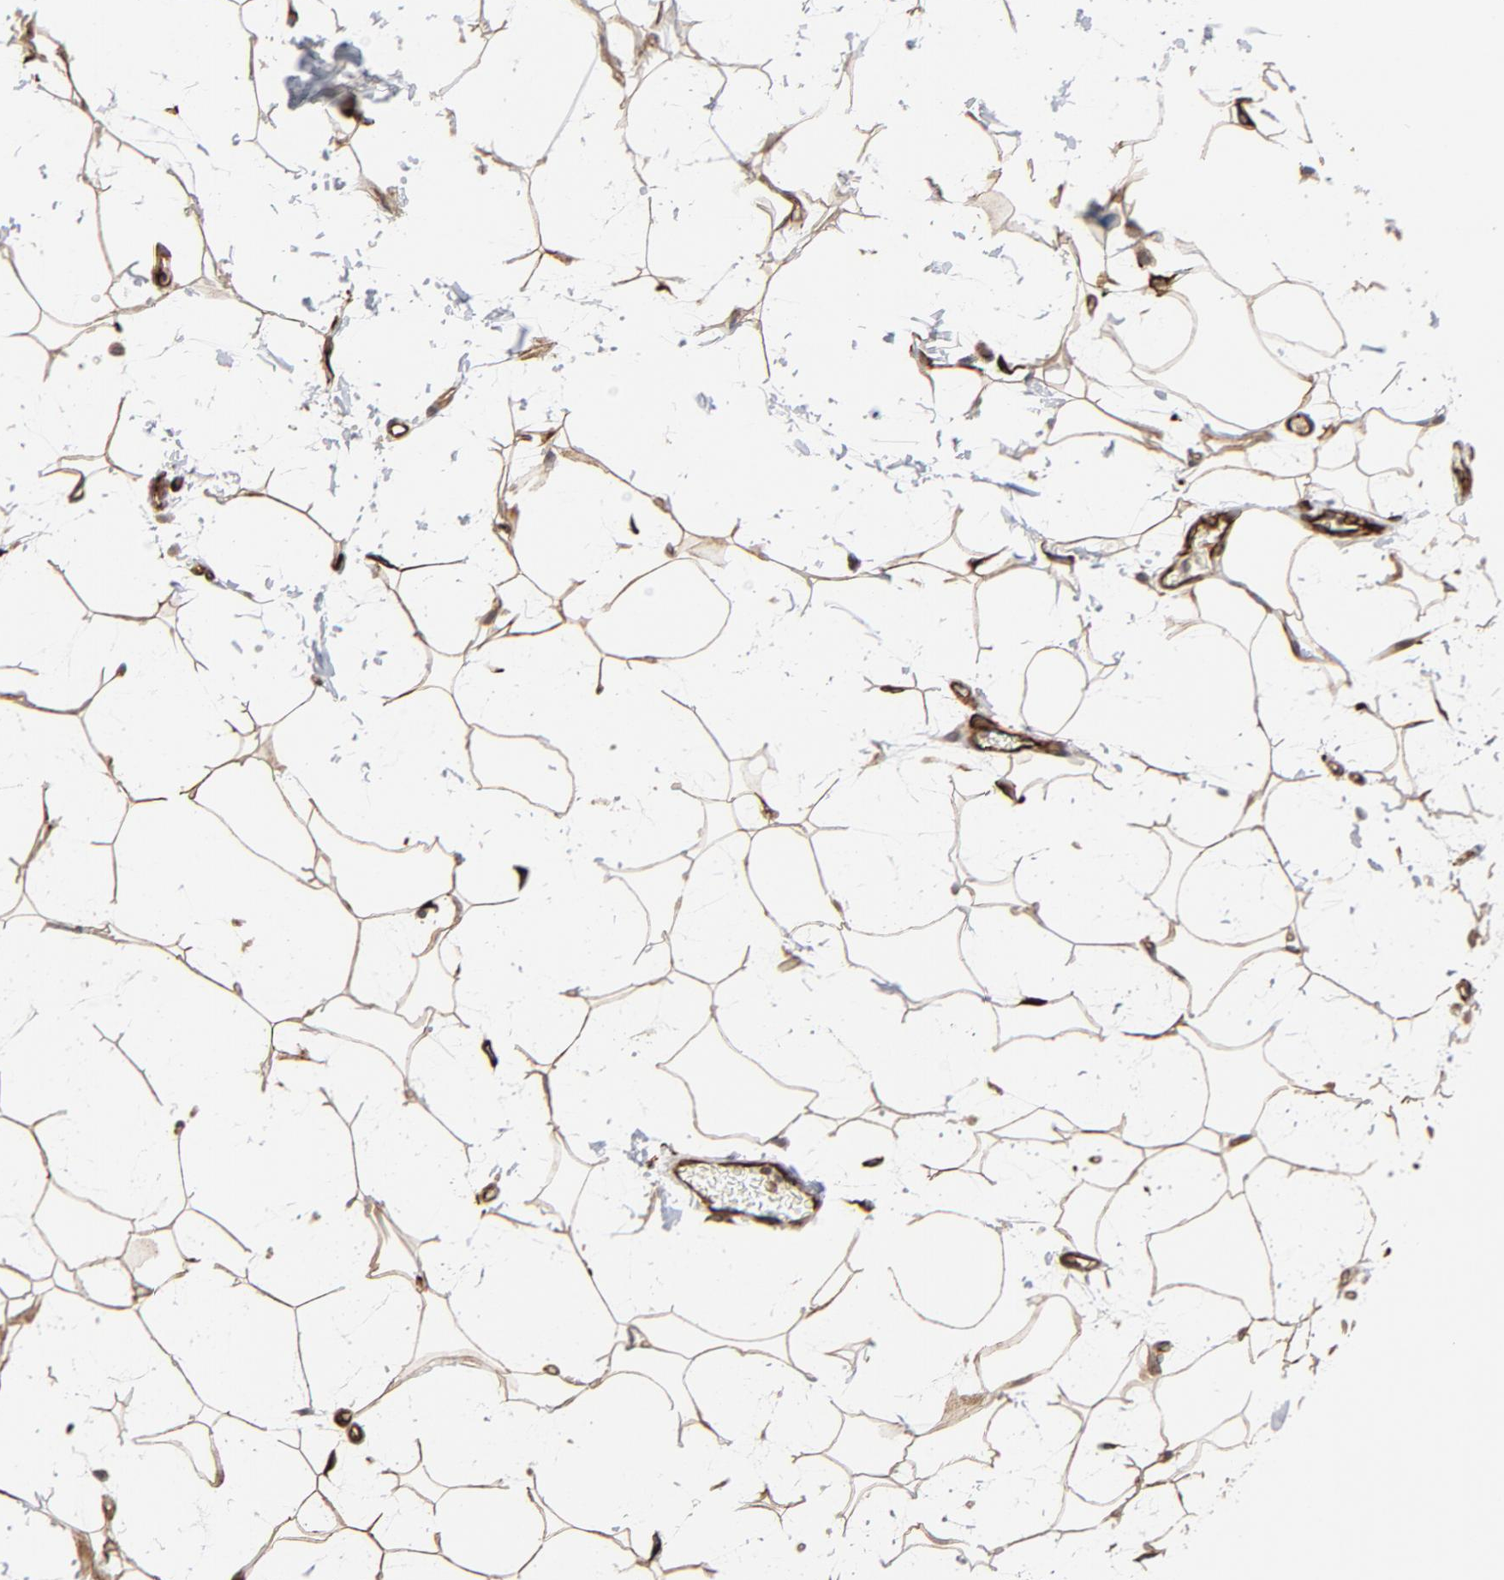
{"staining": {"intensity": "moderate", "quantity": ">75%", "location": "cytoplasmic/membranous"}, "tissue": "adipose tissue", "cell_type": "Adipocytes", "image_type": "normal", "snomed": [{"axis": "morphology", "description": "Normal tissue, NOS"}, {"axis": "topography", "description": "Soft tissue"}], "caption": "Moderate cytoplasmic/membranous staining for a protein is seen in approximately >75% of adipocytes of normal adipose tissue using immunohistochemistry (IHC).", "gene": "DNAAF2", "patient": {"sex": "male", "age": 72}}